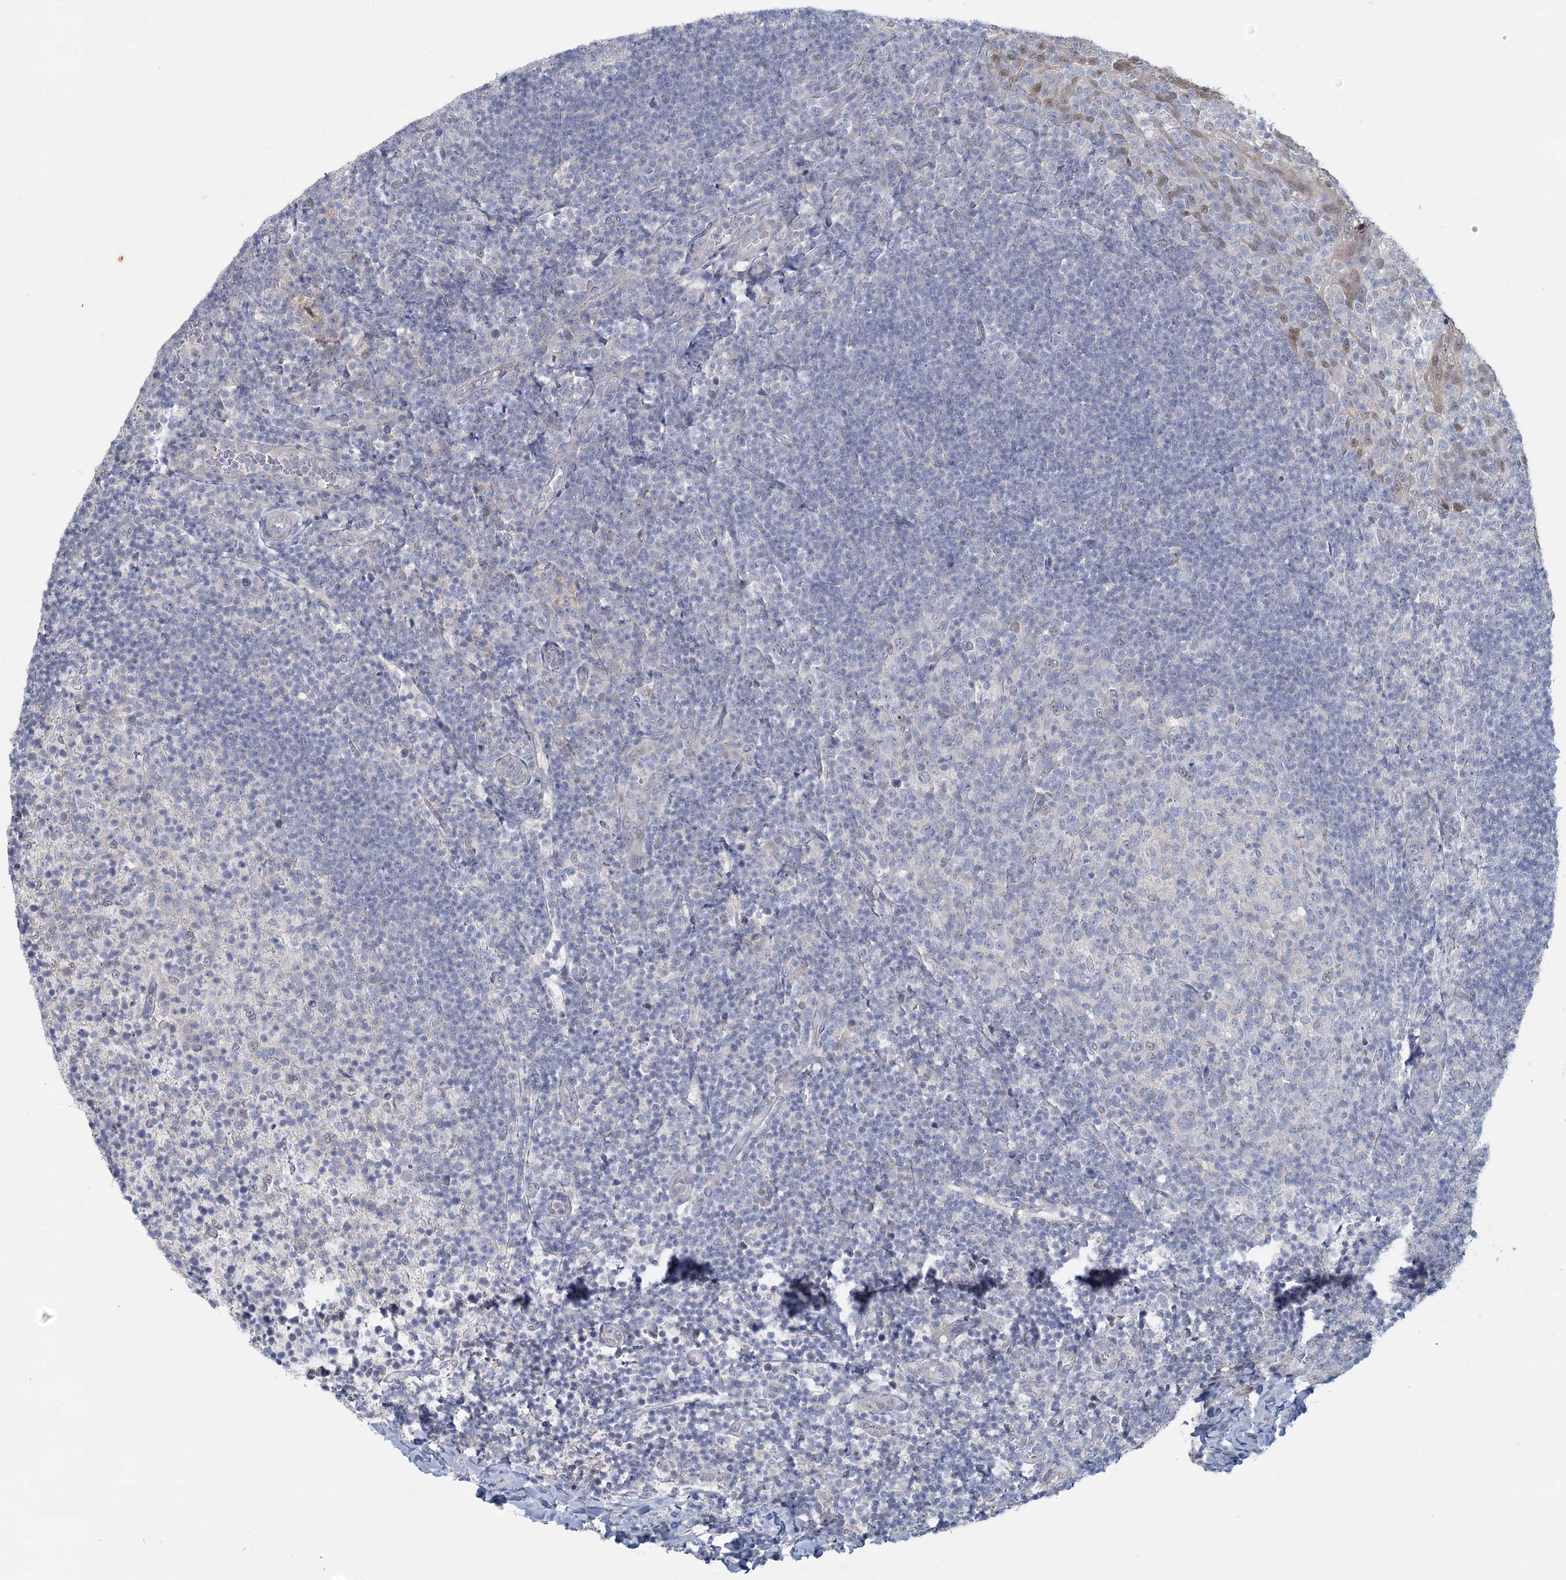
{"staining": {"intensity": "negative", "quantity": "none", "location": "none"}, "tissue": "tonsil", "cell_type": "Germinal center cells", "image_type": "normal", "snomed": [{"axis": "morphology", "description": "Normal tissue, NOS"}, {"axis": "topography", "description": "Tonsil"}], "caption": "IHC image of benign human tonsil stained for a protein (brown), which exhibits no positivity in germinal center cells. (DAB (3,3'-diaminobenzidine) immunohistochemistry, high magnification).", "gene": "MYO7B", "patient": {"sex": "female", "age": 10}}